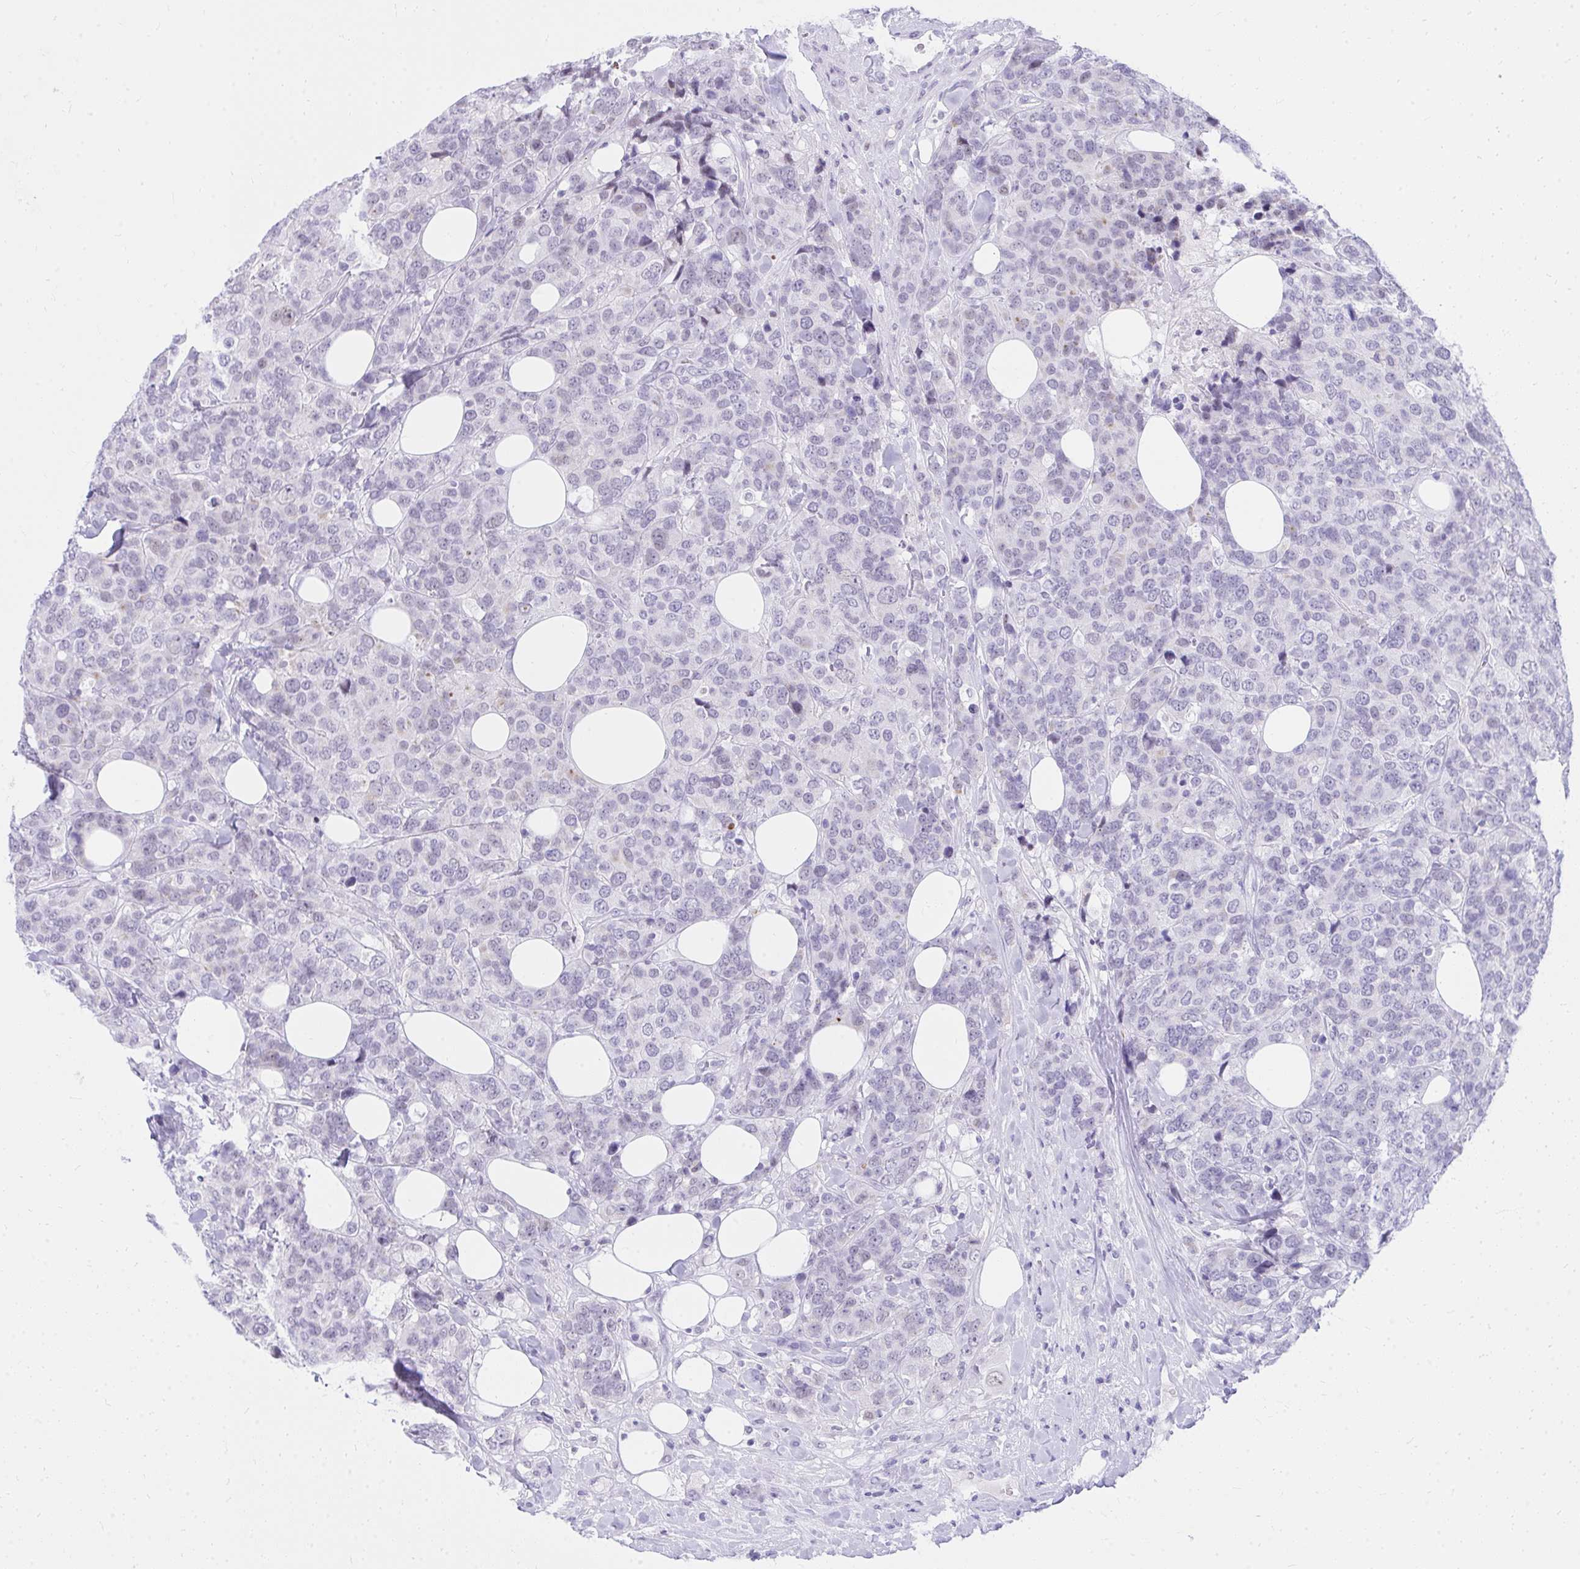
{"staining": {"intensity": "negative", "quantity": "none", "location": "none"}, "tissue": "breast cancer", "cell_type": "Tumor cells", "image_type": "cancer", "snomed": [{"axis": "morphology", "description": "Lobular carcinoma"}, {"axis": "topography", "description": "Breast"}], "caption": "The image shows no significant staining in tumor cells of breast cancer.", "gene": "OR5F1", "patient": {"sex": "female", "age": 59}}